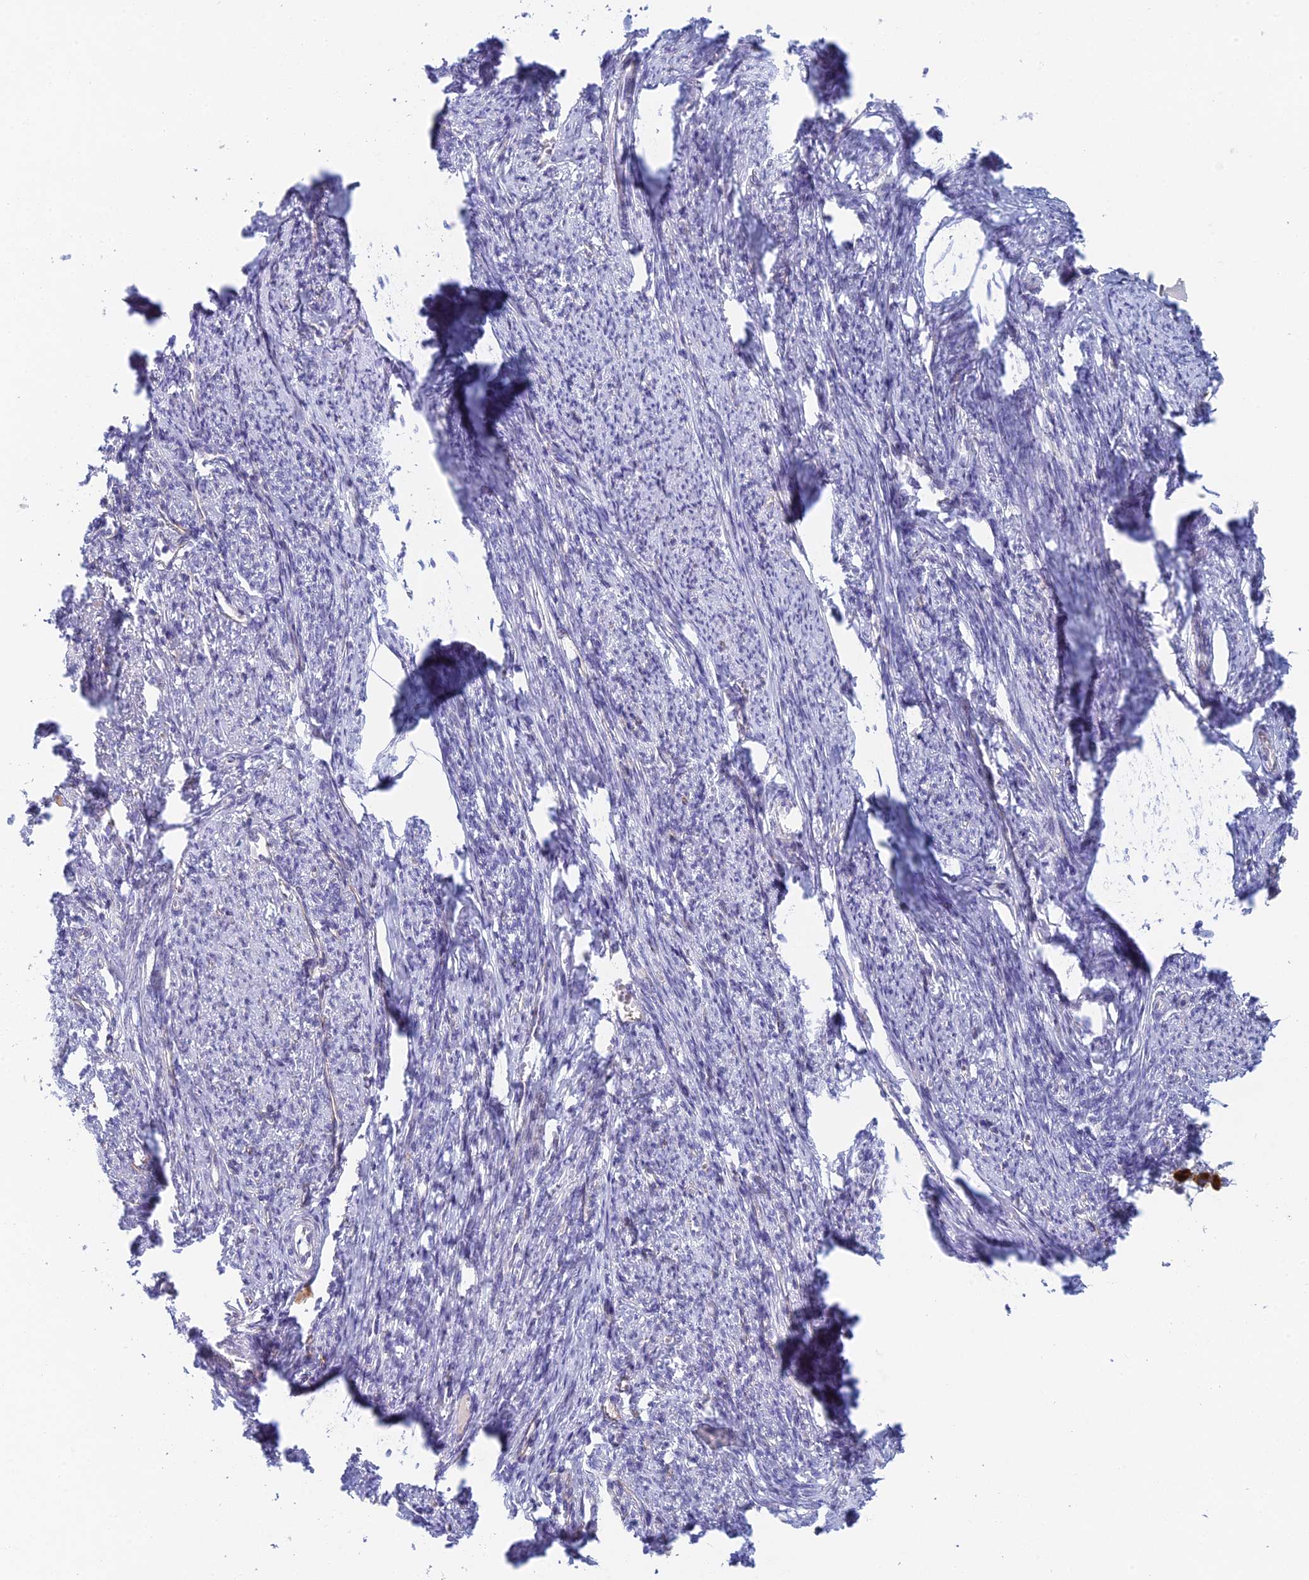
{"staining": {"intensity": "negative", "quantity": "none", "location": "none"}, "tissue": "smooth muscle", "cell_type": "Smooth muscle cells", "image_type": "normal", "snomed": [{"axis": "morphology", "description": "Normal tissue, NOS"}, {"axis": "topography", "description": "Smooth muscle"}, {"axis": "topography", "description": "Uterus"}], "caption": "A photomicrograph of smooth muscle stained for a protein displays no brown staining in smooth muscle cells. (Brightfield microscopy of DAB immunohistochemistry at high magnification).", "gene": "FERD3L", "patient": {"sex": "female", "age": 59}}